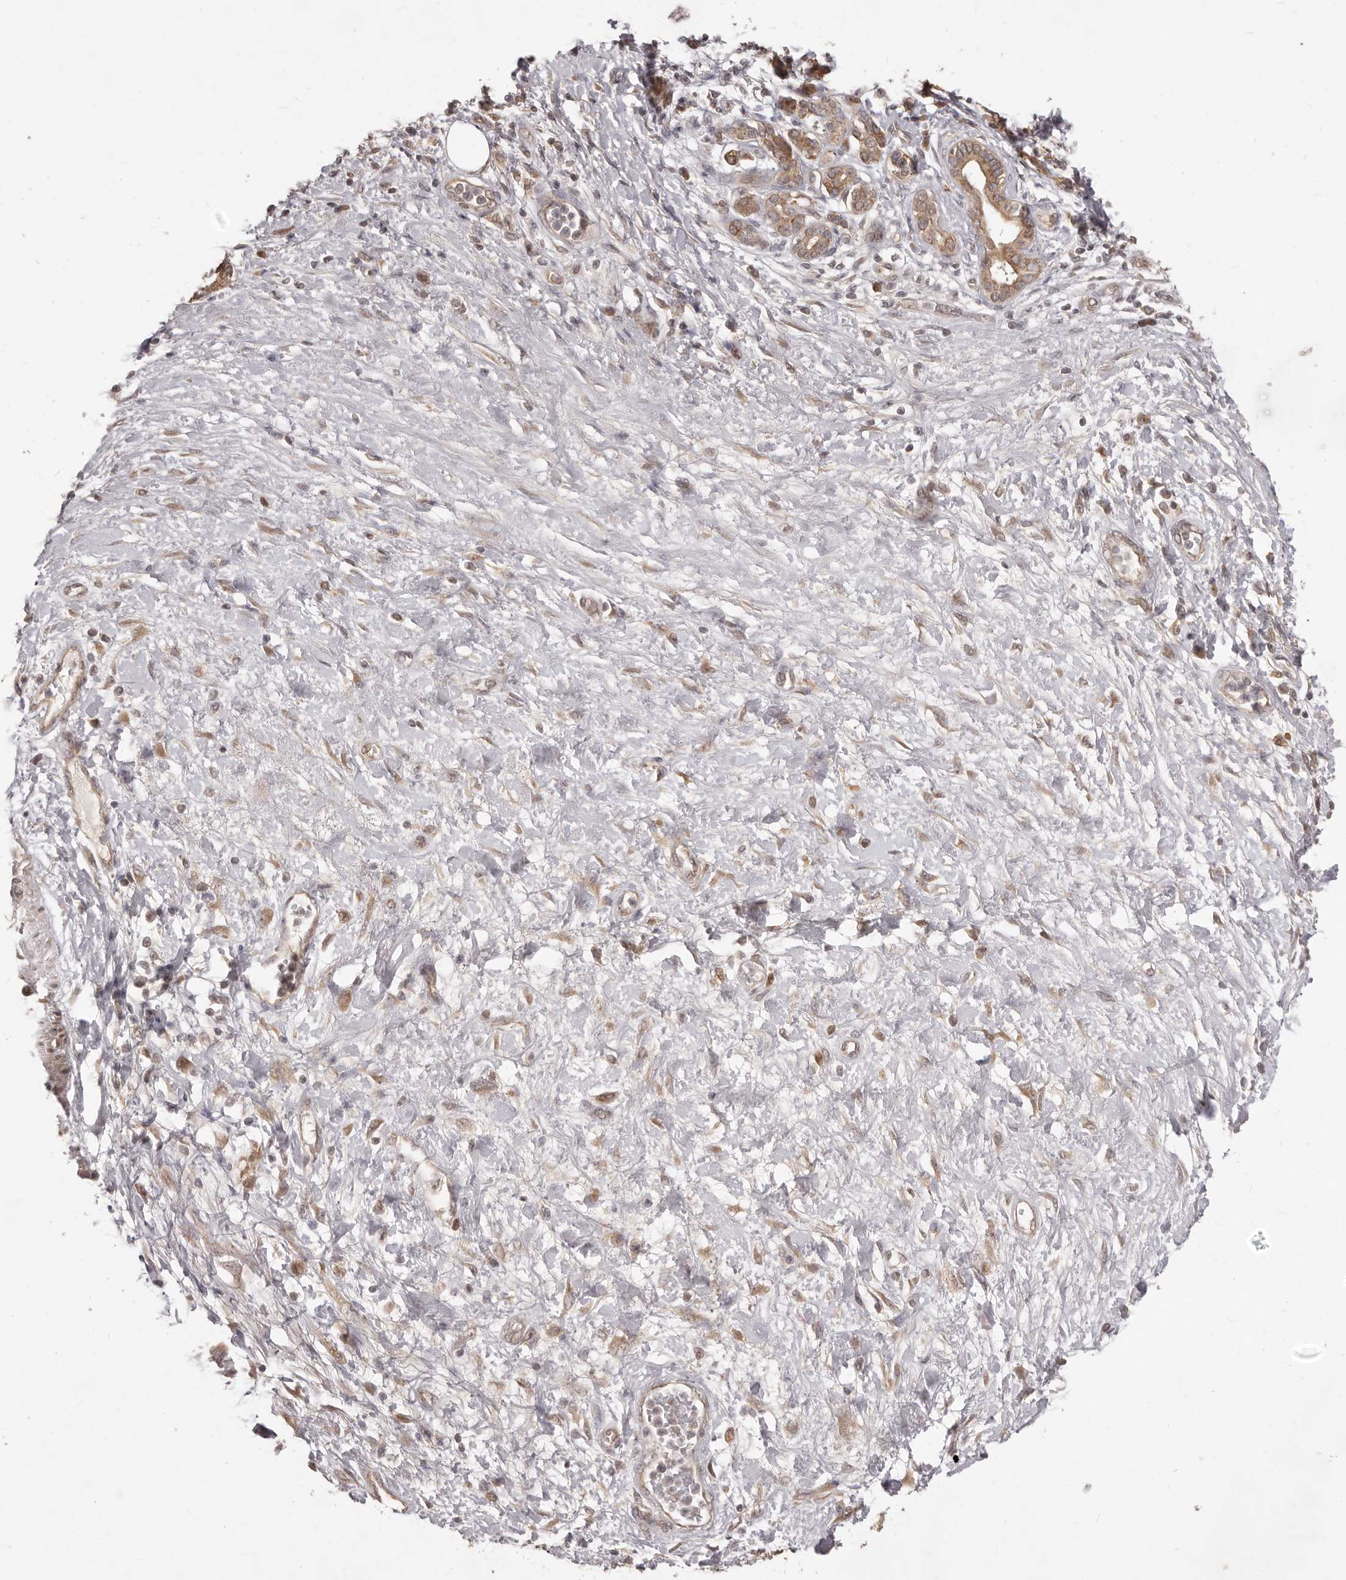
{"staining": {"intensity": "moderate", "quantity": ">75%", "location": "cytoplasmic/membranous"}, "tissue": "pancreatic cancer", "cell_type": "Tumor cells", "image_type": "cancer", "snomed": [{"axis": "morphology", "description": "Adenocarcinoma, NOS"}, {"axis": "topography", "description": "Pancreas"}], "caption": "DAB (3,3'-diaminobenzidine) immunohistochemical staining of adenocarcinoma (pancreatic) shows moderate cytoplasmic/membranous protein expression in approximately >75% of tumor cells.", "gene": "MTO1", "patient": {"sex": "male", "age": 78}}